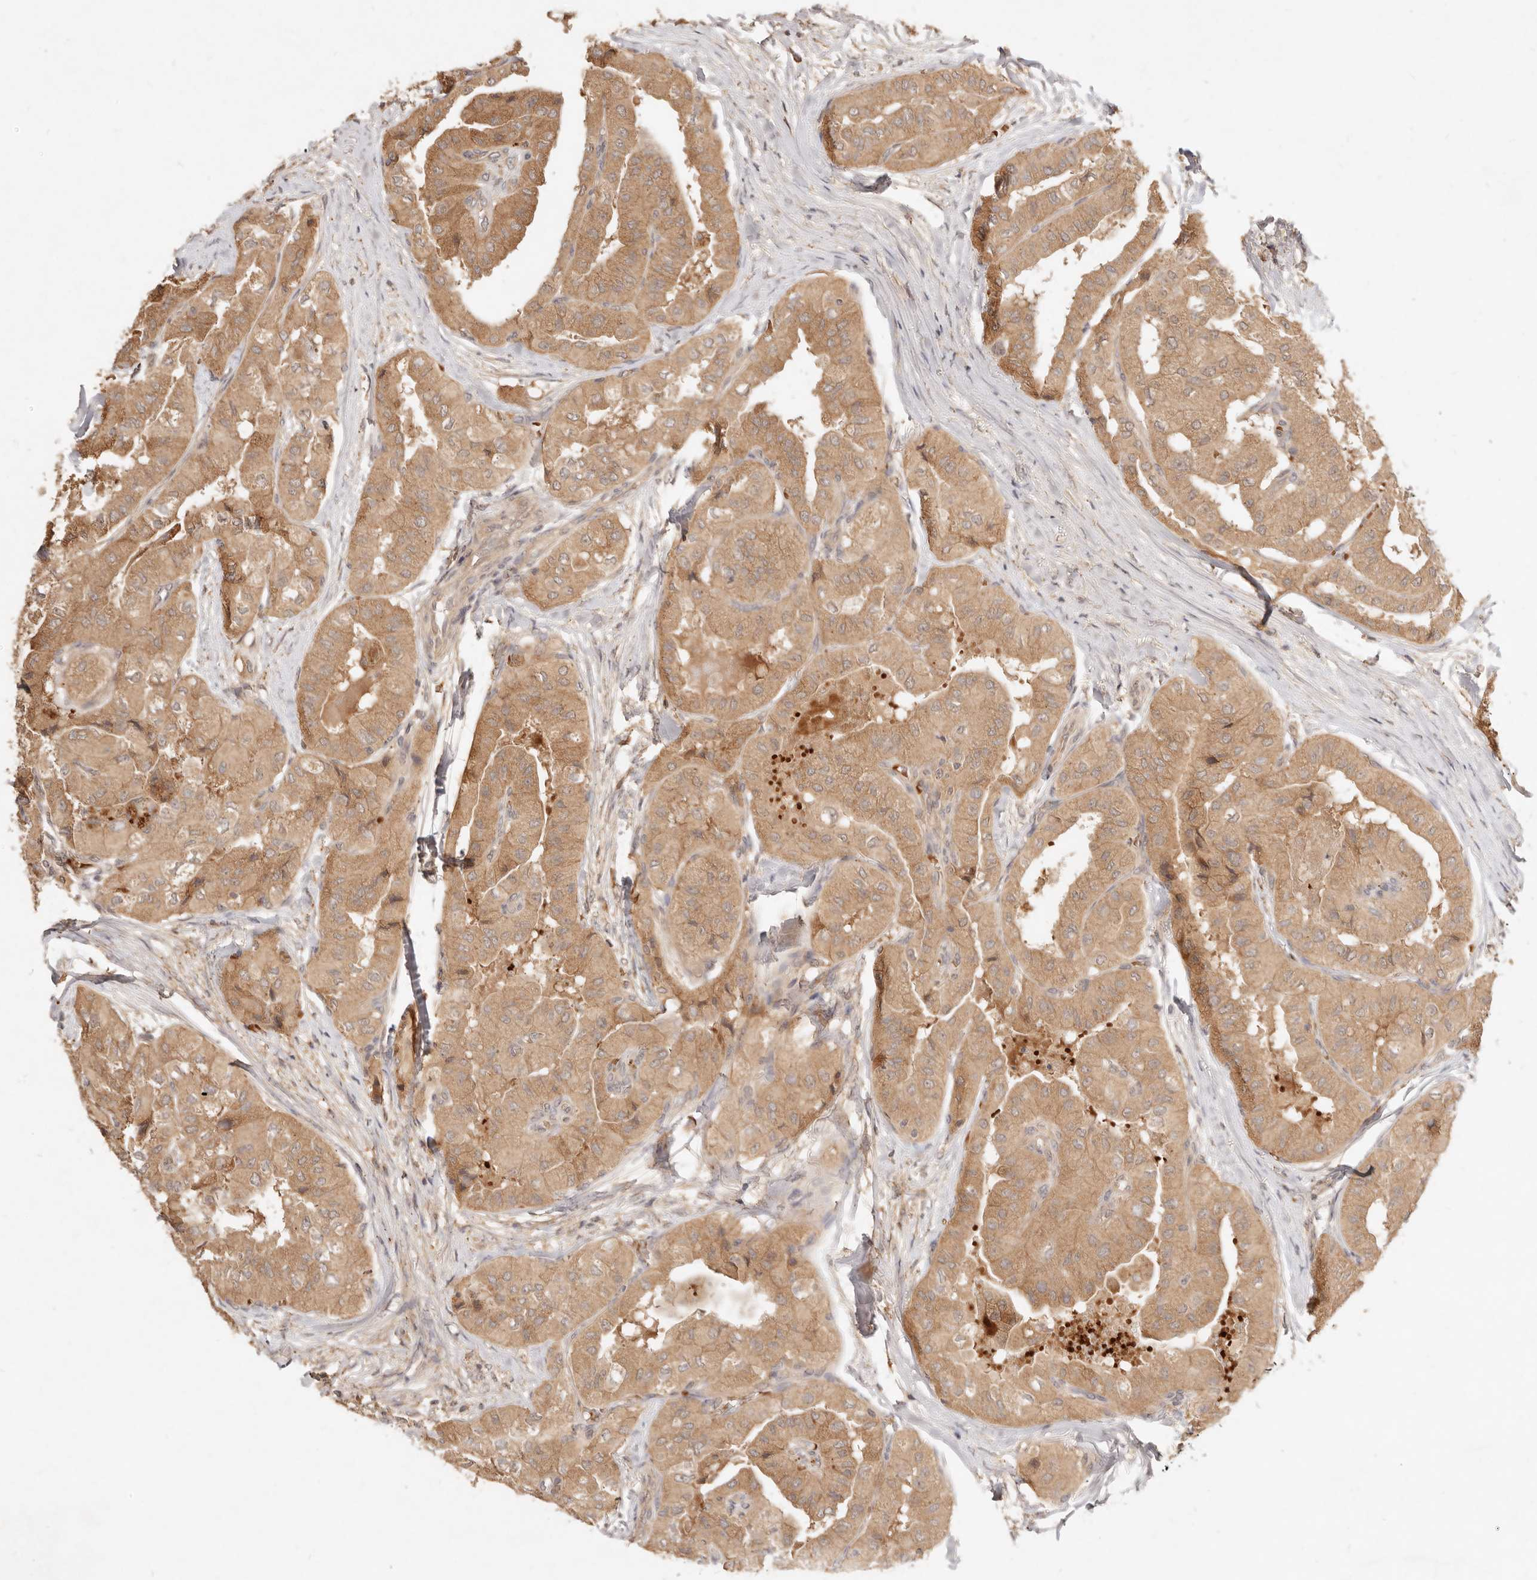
{"staining": {"intensity": "moderate", "quantity": ">75%", "location": "cytoplasmic/membranous"}, "tissue": "thyroid cancer", "cell_type": "Tumor cells", "image_type": "cancer", "snomed": [{"axis": "morphology", "description": "Papillary adenocarcinoma, NOS"}, {"axis": "topography", "description": "Thyroid gland"}], "caption": "Immunohistochemistry image of thyroid cancer (papillary adenocarcinoma) stained for a protein (brown), which exhibits medium levels of moderate cytoplasmic/membranous expression in about >75% of tumor cells.", "gene": "FREM2", "patient": {"sex": "female", "age": 59}}